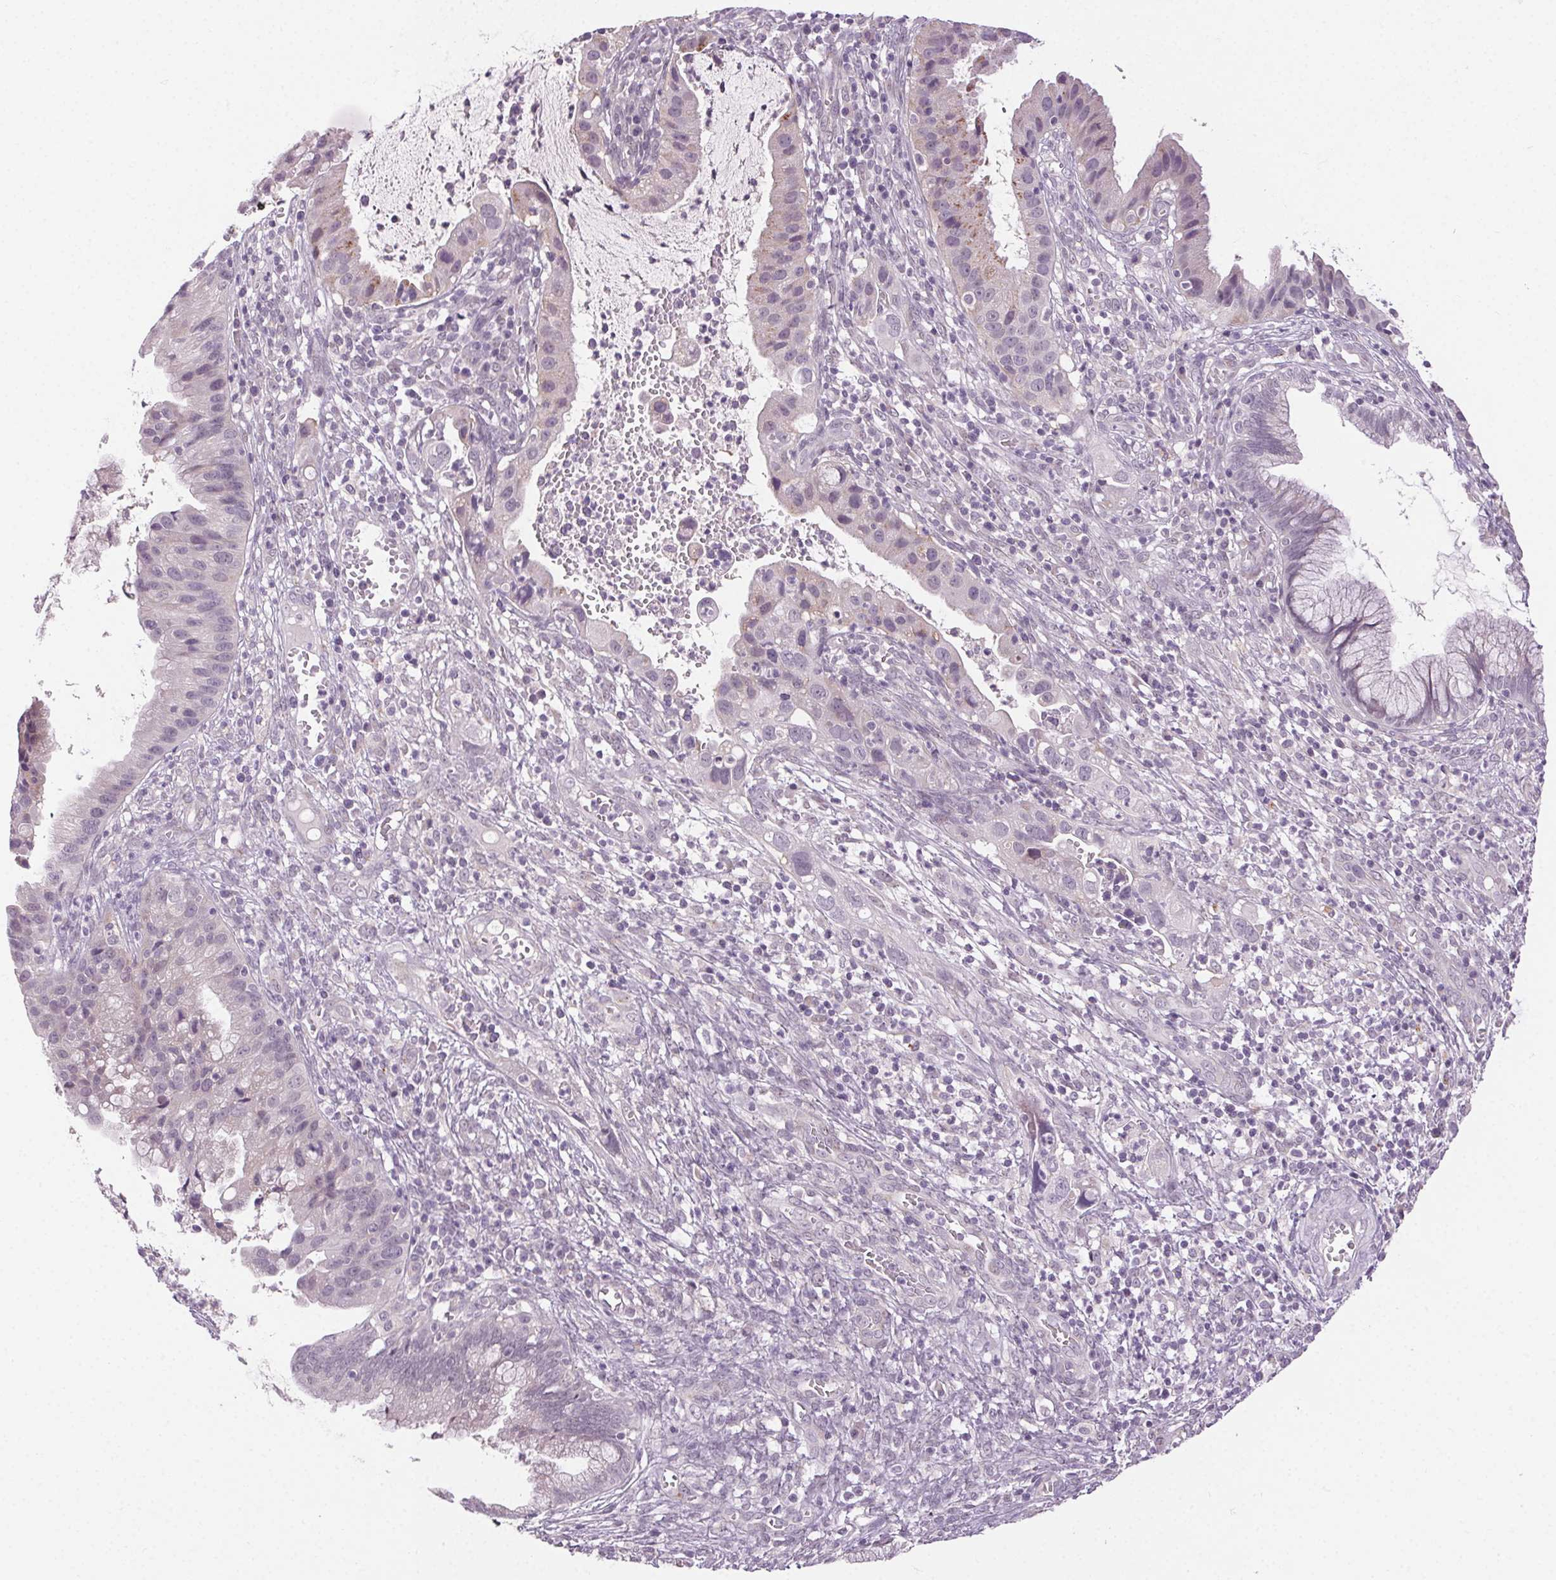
{"staining": {"intensity": "moderate", "quantity": "<25%", "location": "cytoplasmic/membranous"}, "tissue": "cervical cancer", "cell_type": "Tumor cells", "image_type": "cancer", "snomed": [{"axis": "morphology", "description": "Adenocarcinoma, NOS"}, {"axis": "topography", "description": "Cervix"}], "caption": "Human cervical adenocarcinoma stained for a protein (brown) shows moderate cytoplasmic/membranous positive positivity in about <25% of tumor cells.", "gene": "FAM168A", "patient": {"sex": "female", "age": 34}}